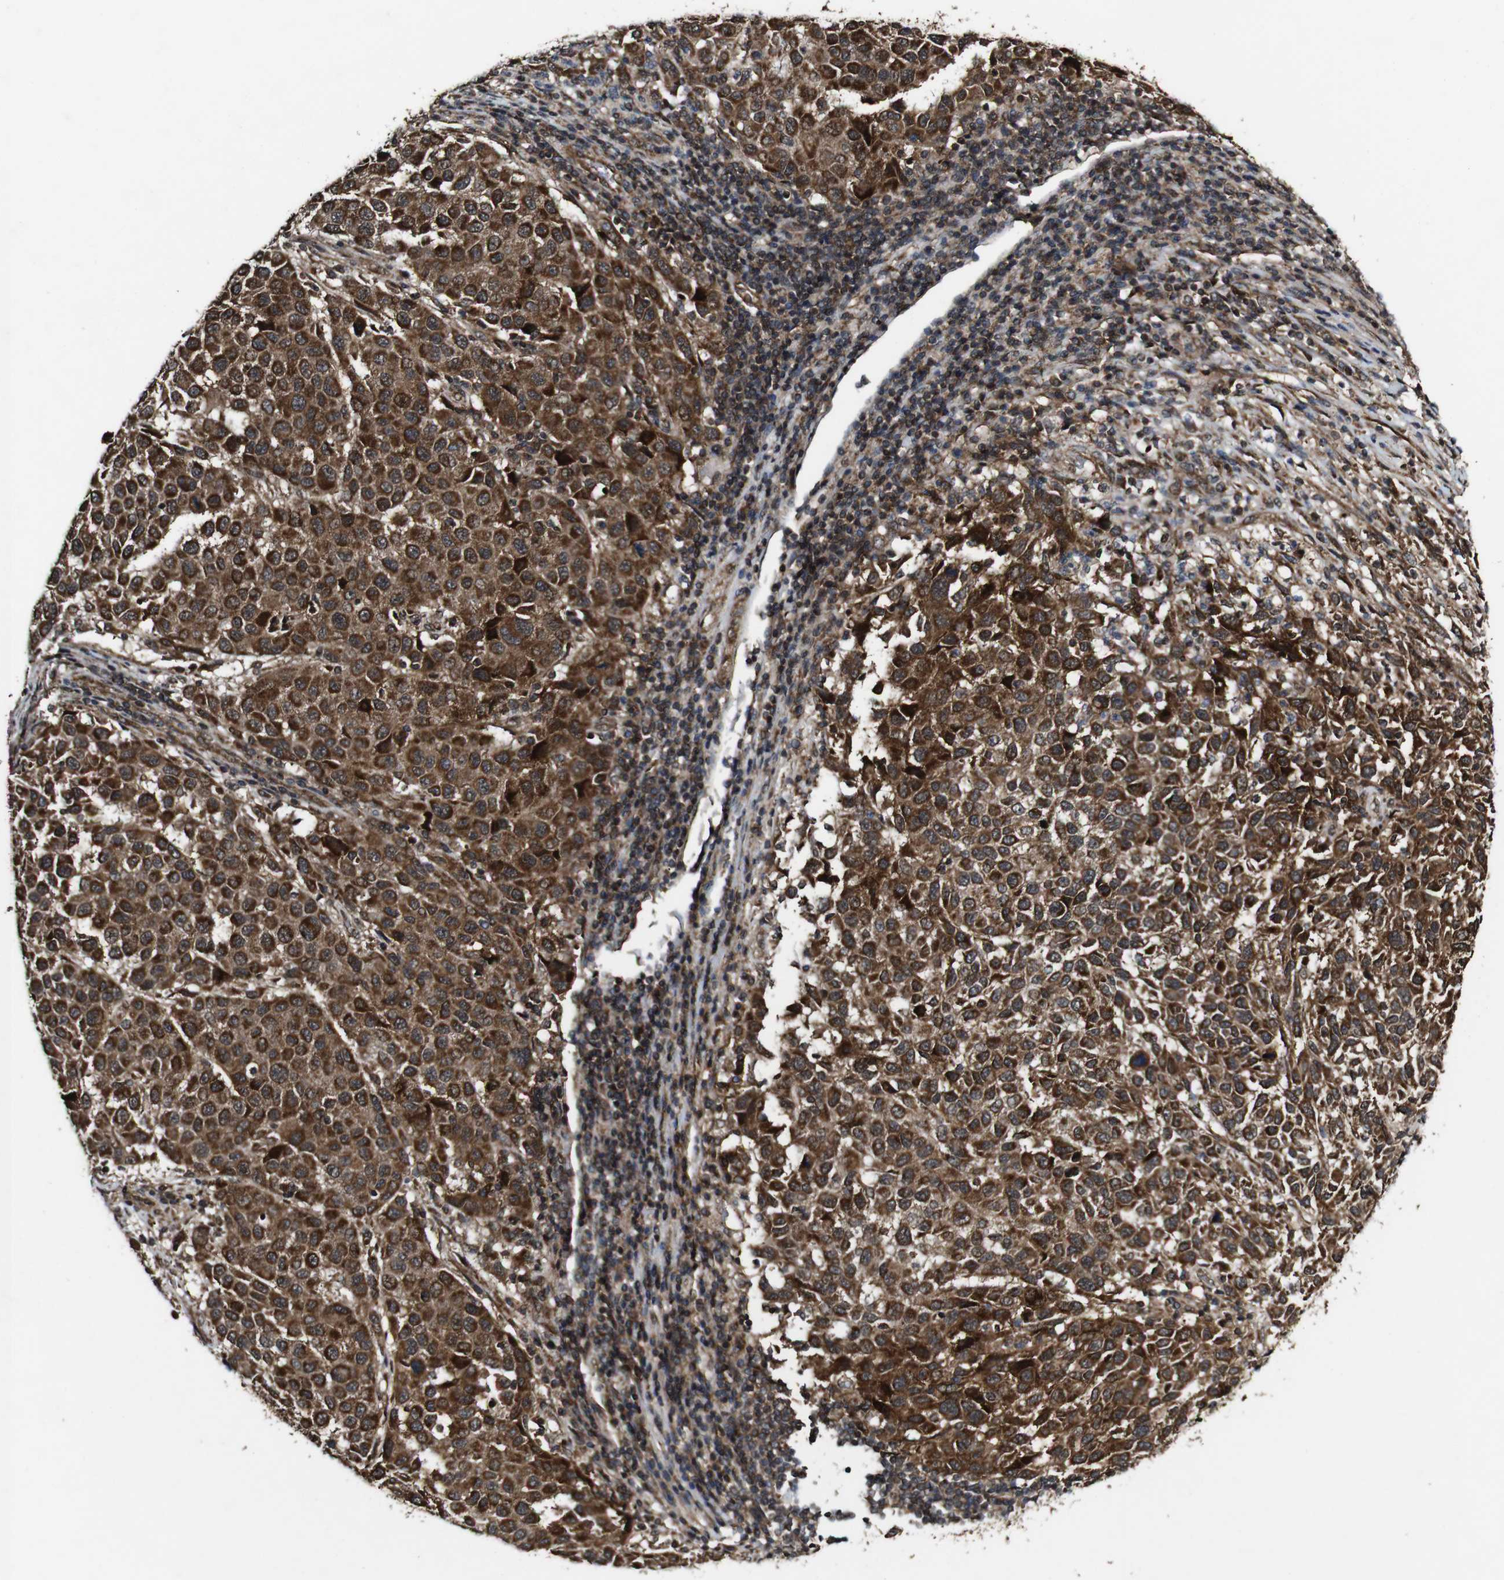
{"staining": {"intensity": "strong", "quantity": ">75%", "location": "cytoplasmic/membranous"}, "tissue": "melanoma", "cell_type": "Tumor cells", "image_type": "cancer", "snomed": [{"axis": "morphology", "description": "Malignant melanoma, NOS"}, {"axis": "topography", "description": "Skin"}], "caption": "Malignant melanoma stained for a protein demonstrates strong cytoplasmic/membranous positivity in tumor cells.", "gene": "BTN3A3", "patient": {"sex": "male", "age": 36}}